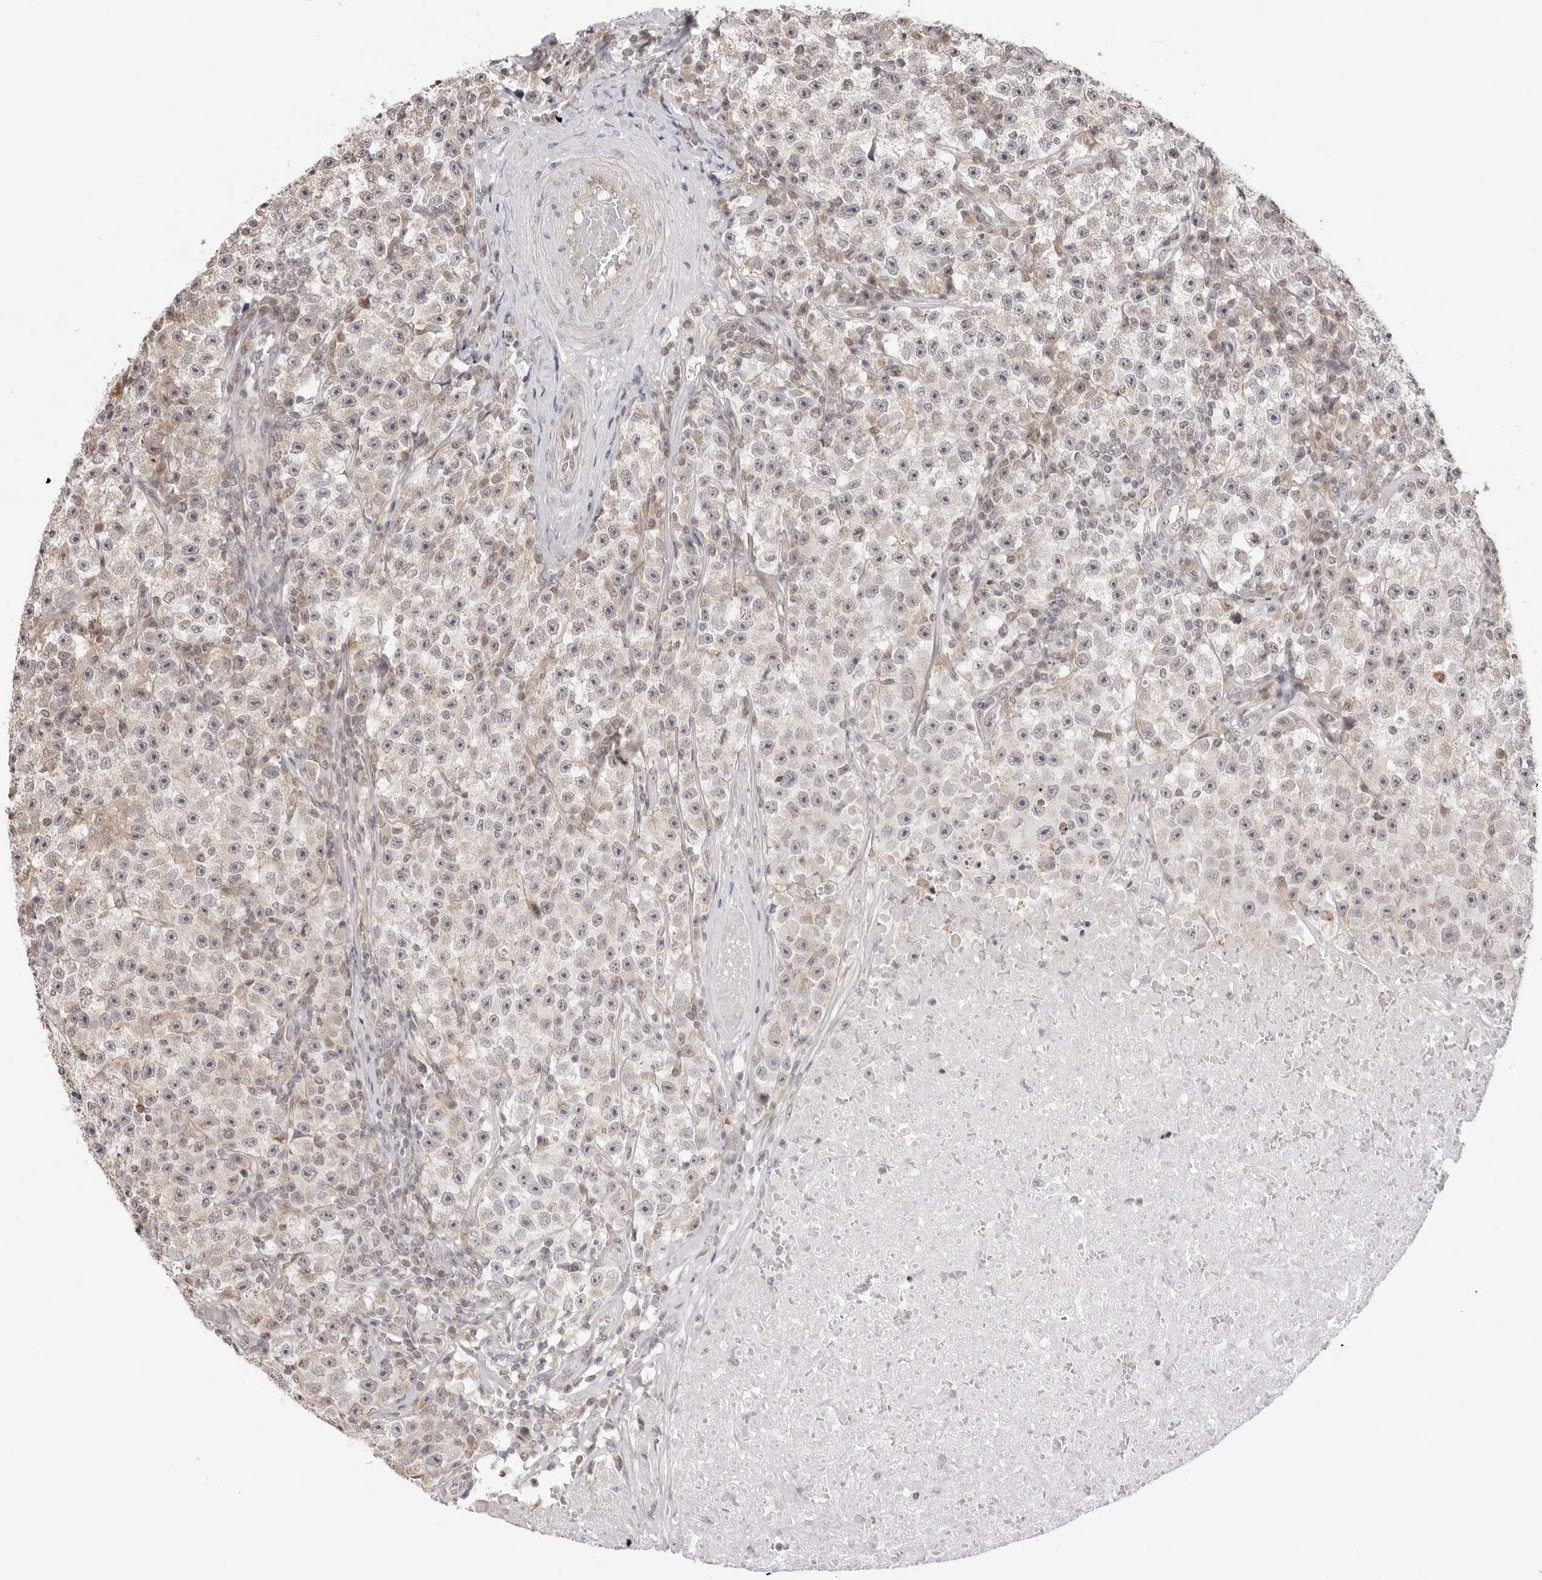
{"staining": {"intensity": "negative", "quantity": "none", "location": "none"}, "tissue": "testis cancer", "cell_type": "Tumor cells", "image_type": "cancer", "snomed": [{"axis": "morphology", "description": "Seminoma, NOS"}, {"axis": "topography", "description": "Testis"}], "caption": "Immunohistochemistry (IHC) image of neoplastic tissue: testis cancer stained with DAB displays no significant protein staining in tumor cells.", "gene": "FDPS", "patient": {"sex": "male", "age": 22}}